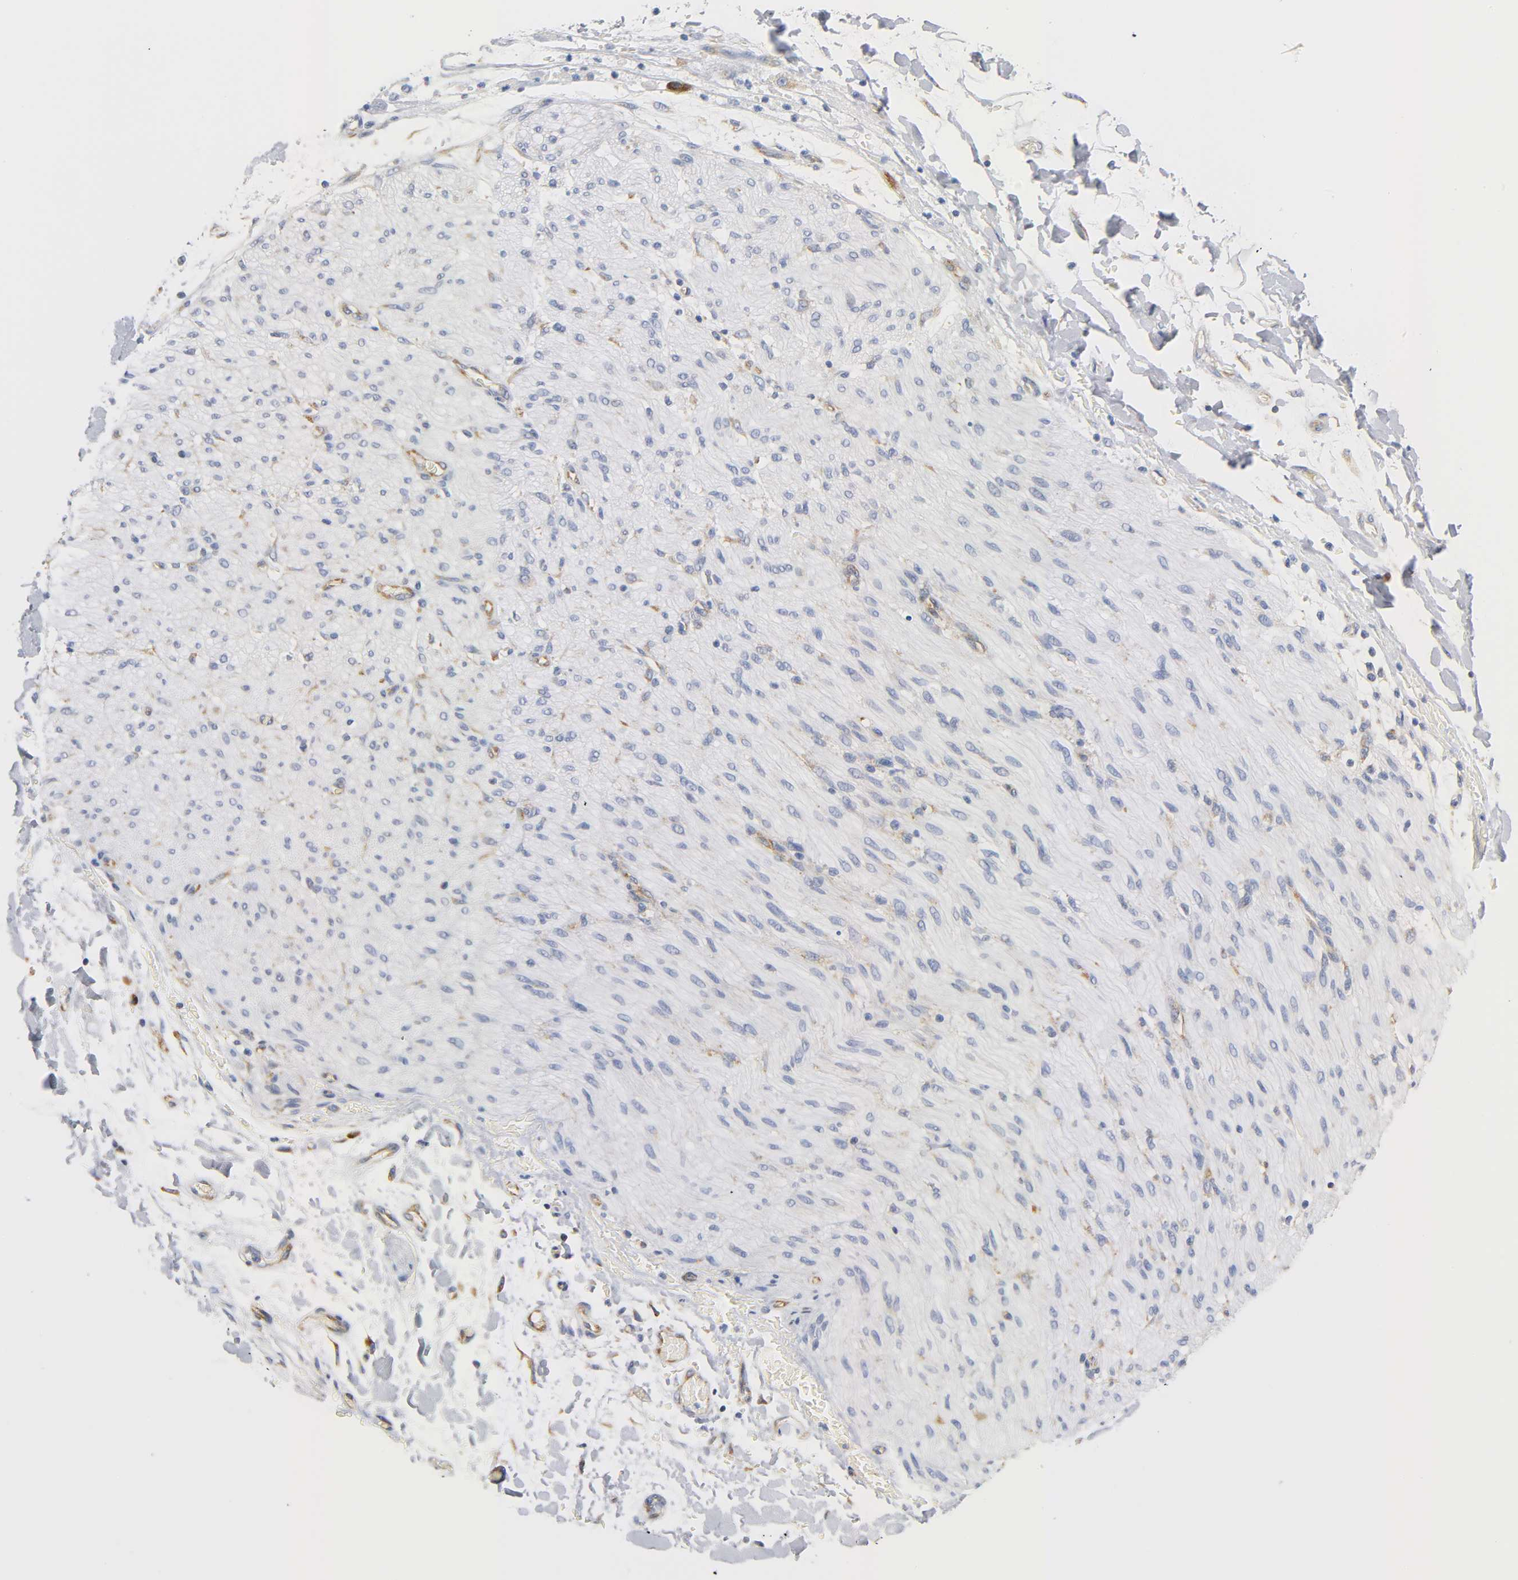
{"staining": {"intensity": "negative", "quantity": "none", "location": "none"}, "tissue": "adipose tissue", "cell_type": "Adipocytes", "image_type": "normal", "snomed": [{"axis": "morphology", "description": "Normal tissue, NOS"}, {"axis": "morphology", "description": "Cholangiocarcinoma"}, {"axis": "topography", "description": "Liver"}, {"axis": "topography", "description": "Peripheral nerve tissue"}], "caption": "This is a micrograph of immunohistochemistry (IHC) staining of benign adipose tissue, which shows no staining in adipocytes.", "gene": "REL", "patient": {"sex": "male", "age": 50}}